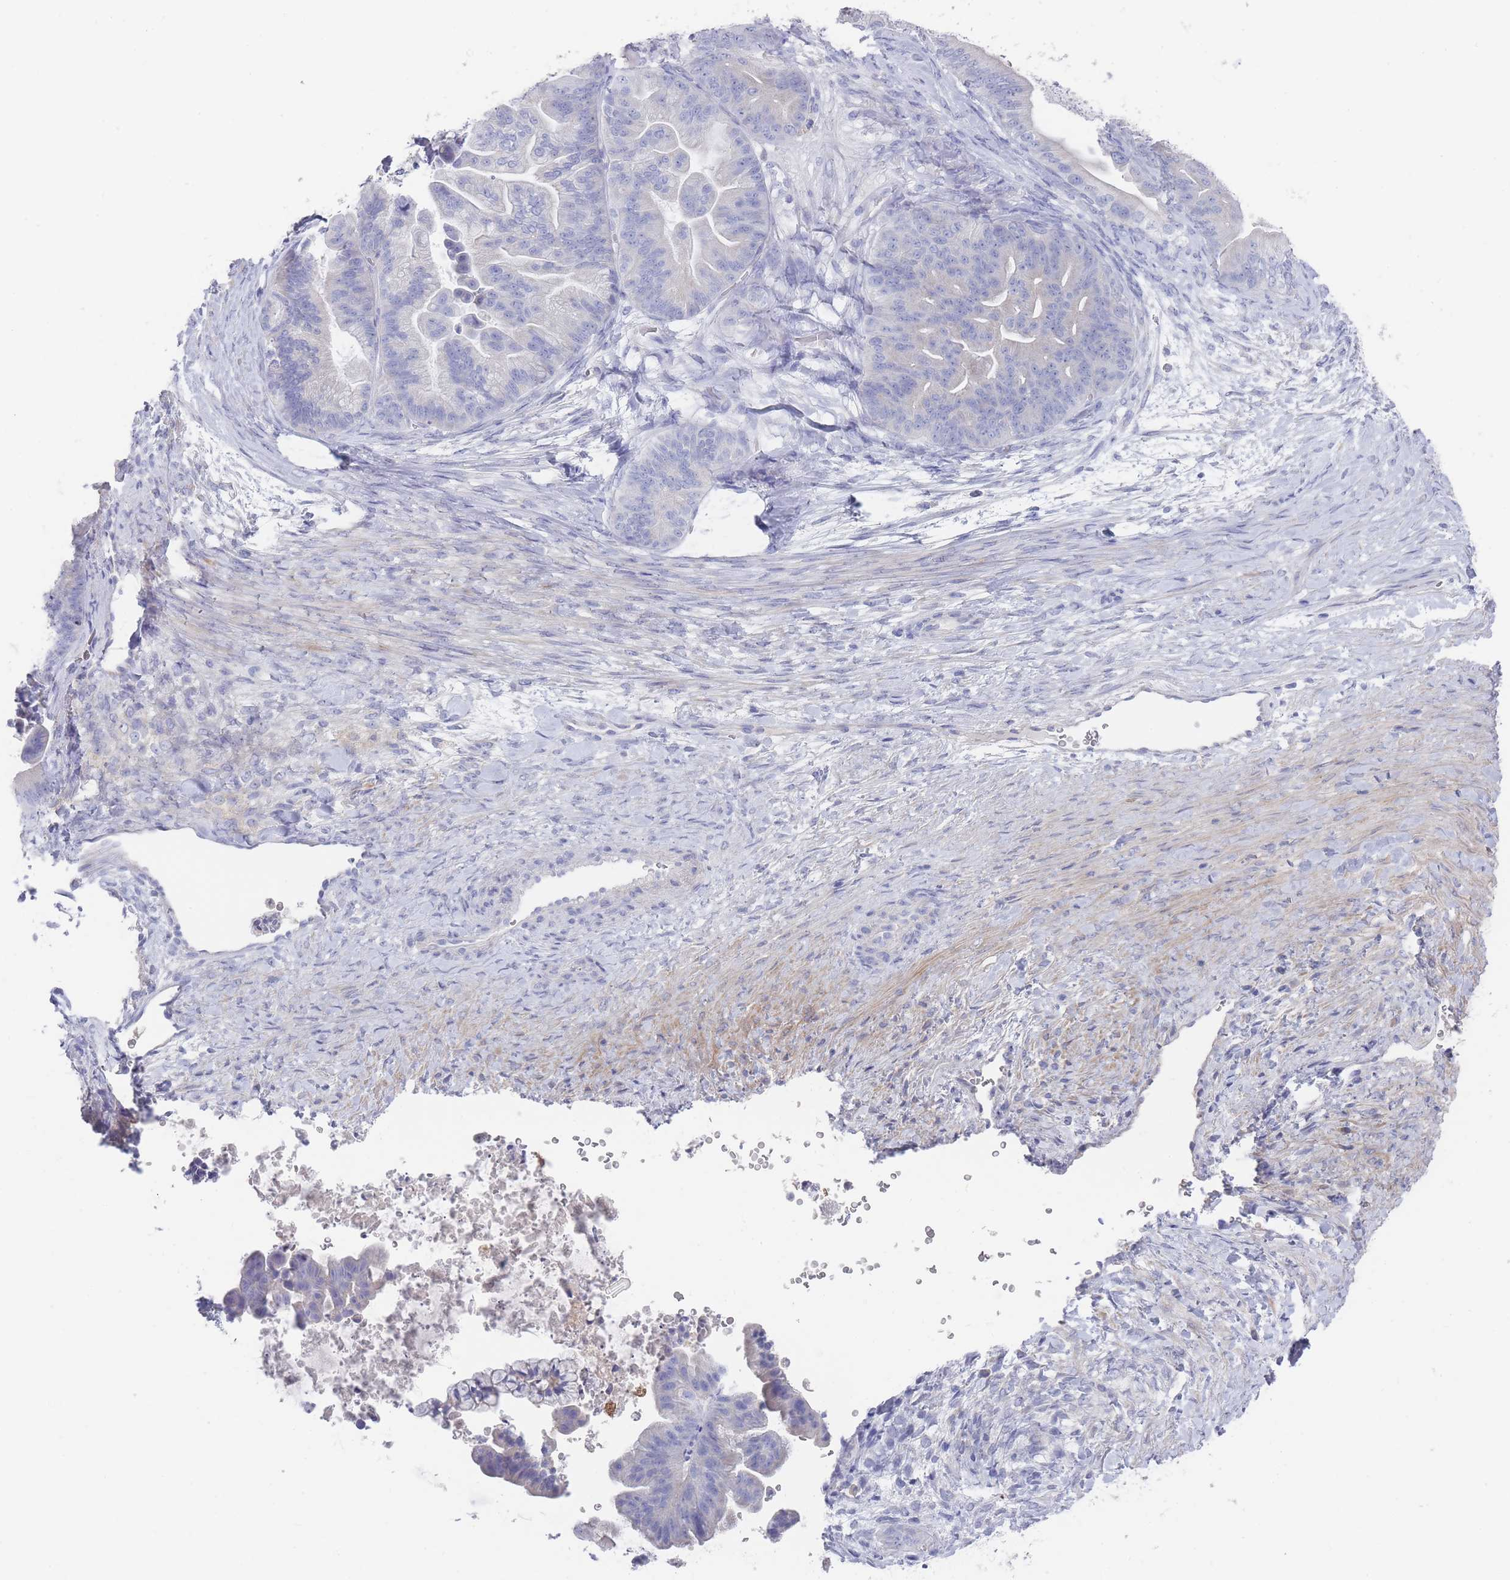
{"staining": {"intensity": "negative", "quantity": "none", "location": "none"}, "tissue": "ovarian cancer", "cell_type": "Tumor cells", "image_type": "cancer", "snomed": [{"axis": "morphology", "description": "Cystadenocarcinoma, mucinous, NOS"}, {"axis": "topography", "description": "Ovary"}], "caption": "Tumor cells are negative for protein expression in human ovarian cancer (mucinous cystadenocarcinoma).", "gene": "SCCPDH", "patient": {"sex": "female", "age": 67}}